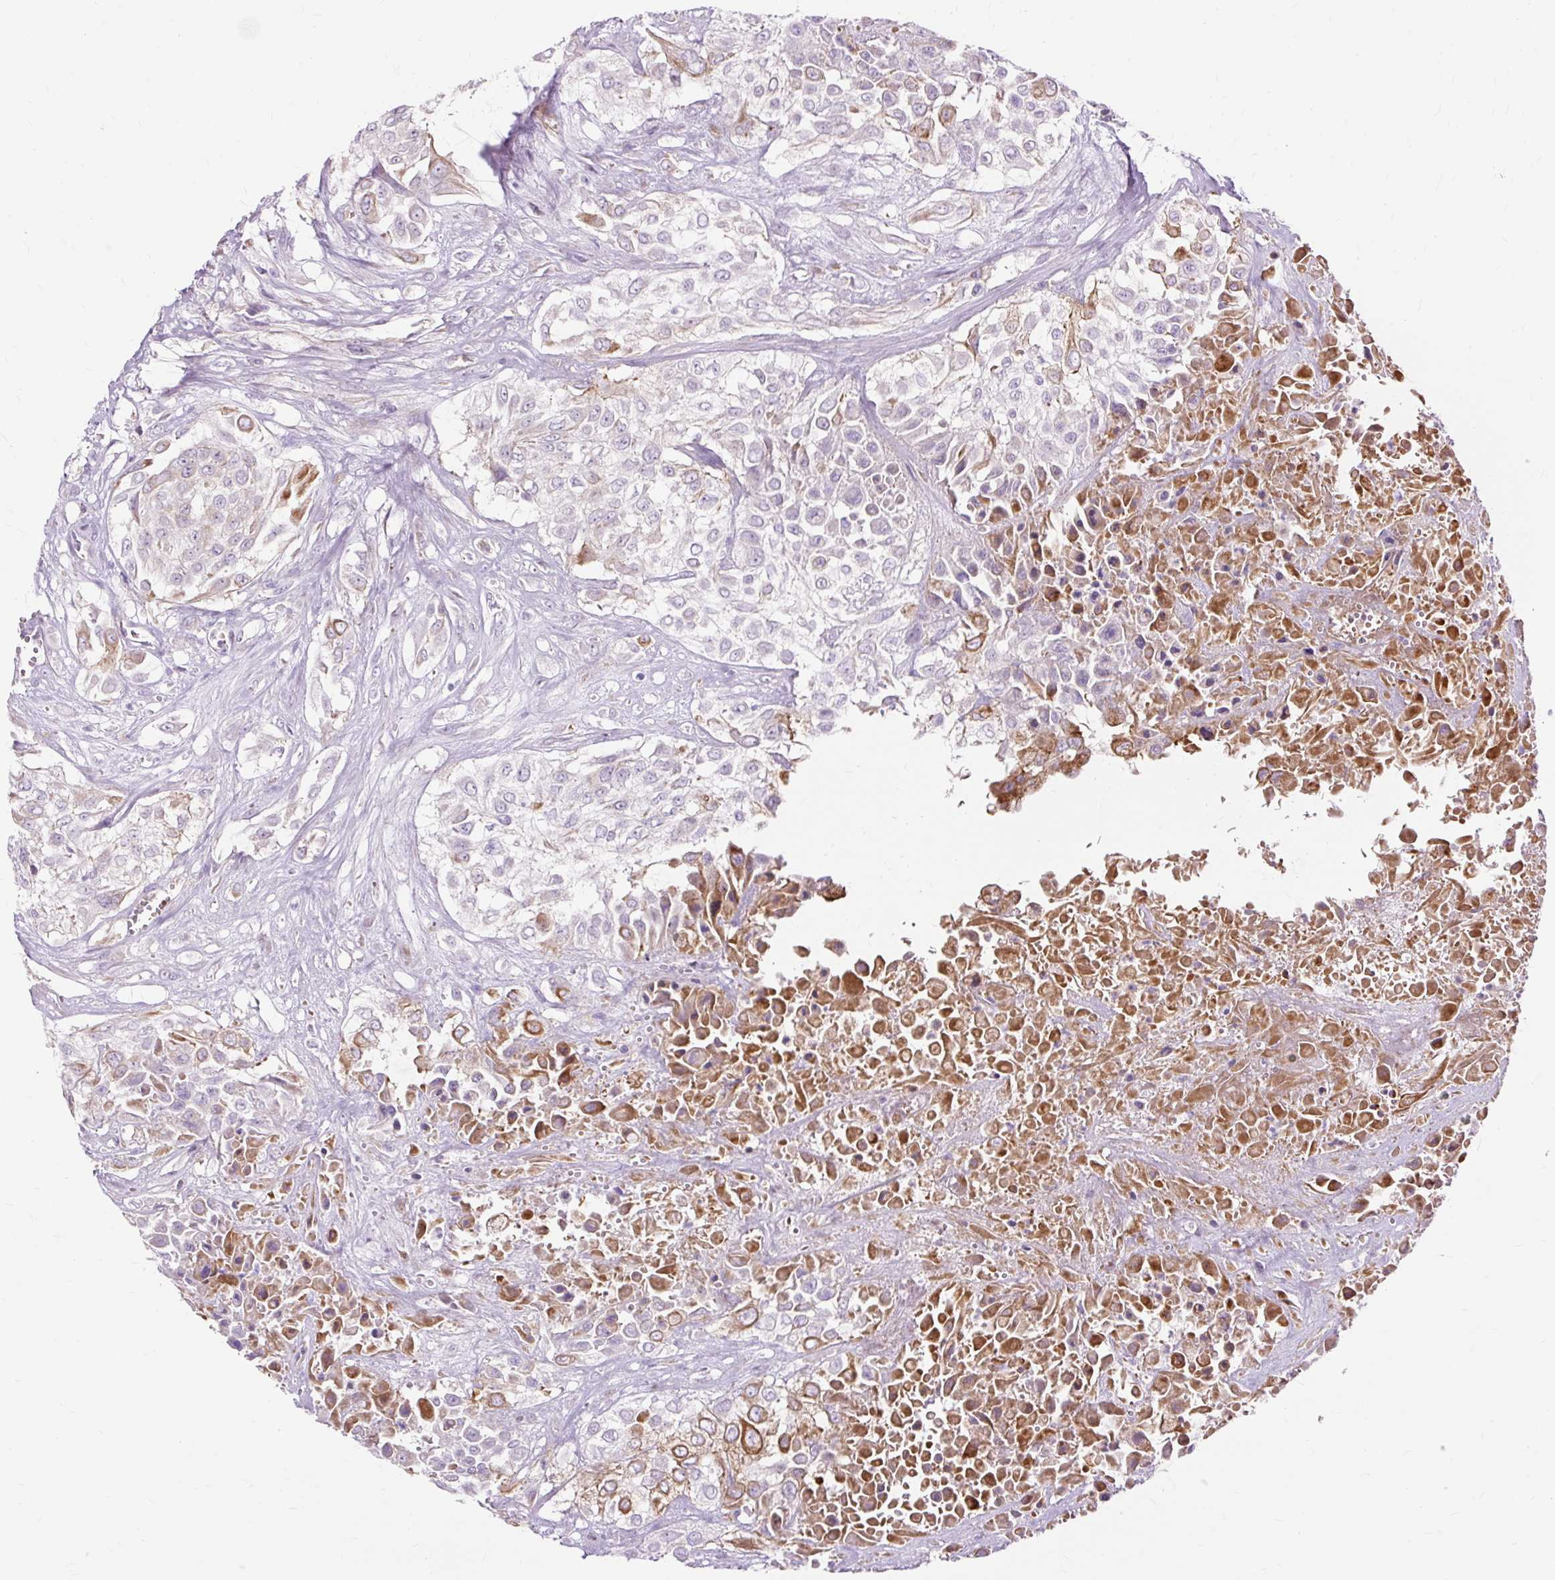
{"staining": {"intensity": "moderate", "quantity": "<25%", "location": "cytoplasmic/membranous"}, "tissue": "urothelial cancer", "cell_type": "Tumor cells", "image_type": "cancer", "snomed": [{"axis": "morphology", "description": "Urothelial carcinoma, High grade"}, {"axis": "topography", "description": "Urinary bladder"}], "caption": "This is a histology image of immunohistochemistry staining of urothelial cancer, which shows moderate expression in the cytoplasmic/membranous of tumor cells.", "gene": "DCTN4", "patient": {"sex": "male", "age": 57}}